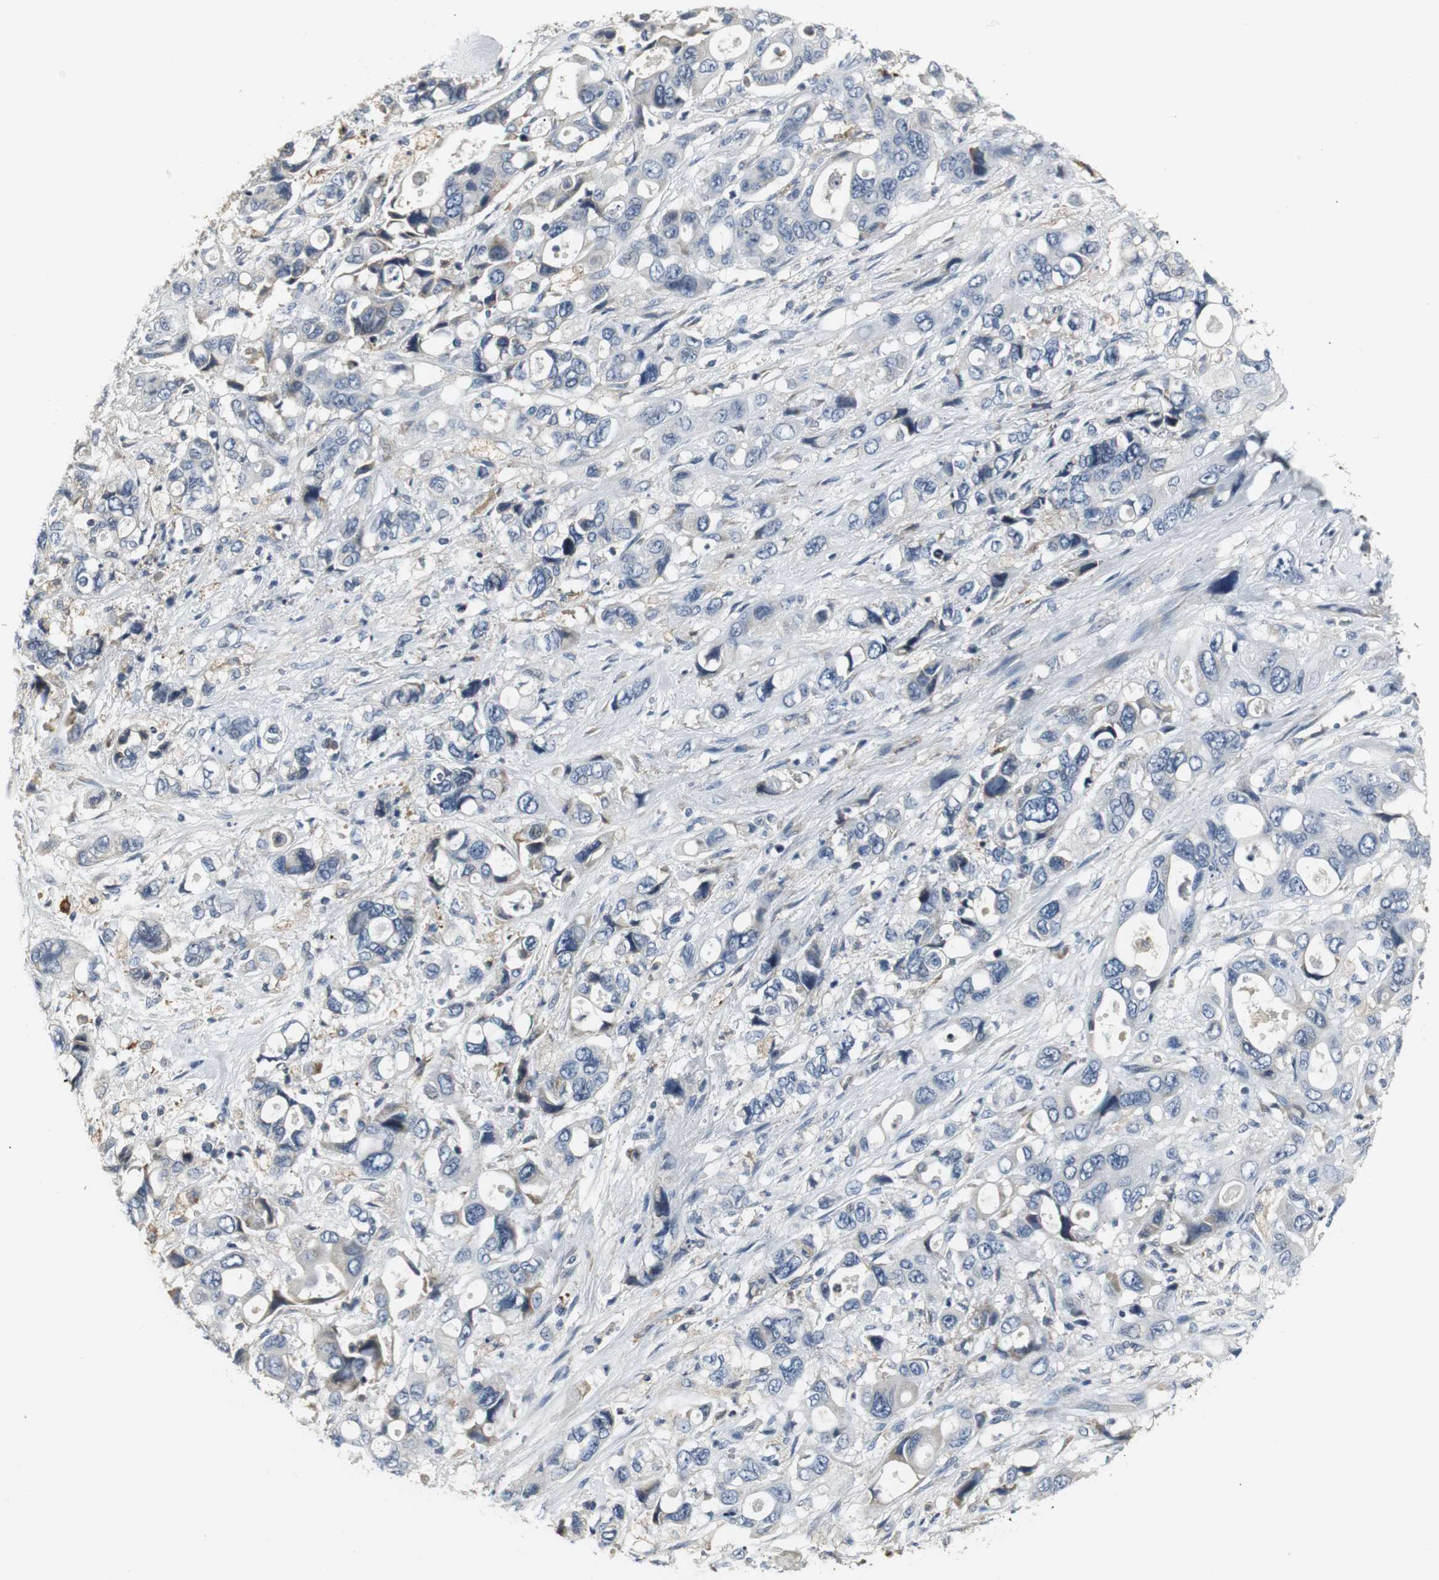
{"staining": {"intensity": "weak", "quantity": "<25%", "location": "cytoplasmic/membranous"}, "tissue": "pancreatic cancer", "cell_type": "Tumor cells", "image_type": "cancer", "snomed": [{"axis": "morphology", "description": "Adenocarcinoma, NOS"}, {"axis": "topography", "description": "Pancreas"}], "caption": "IHC histopathology image of neoplastic tissue: pancreatic adenocarcinoma stained with DAB displays no significant protein positivity in tumor cells. The staining is performed using DAB (3,3'-diaminobenzidine) brown chromogen with nuclei counter-stained in using hematoxylin.", "gene": "SLC2A5", "patient": {"sex": "male", "age": 46}}